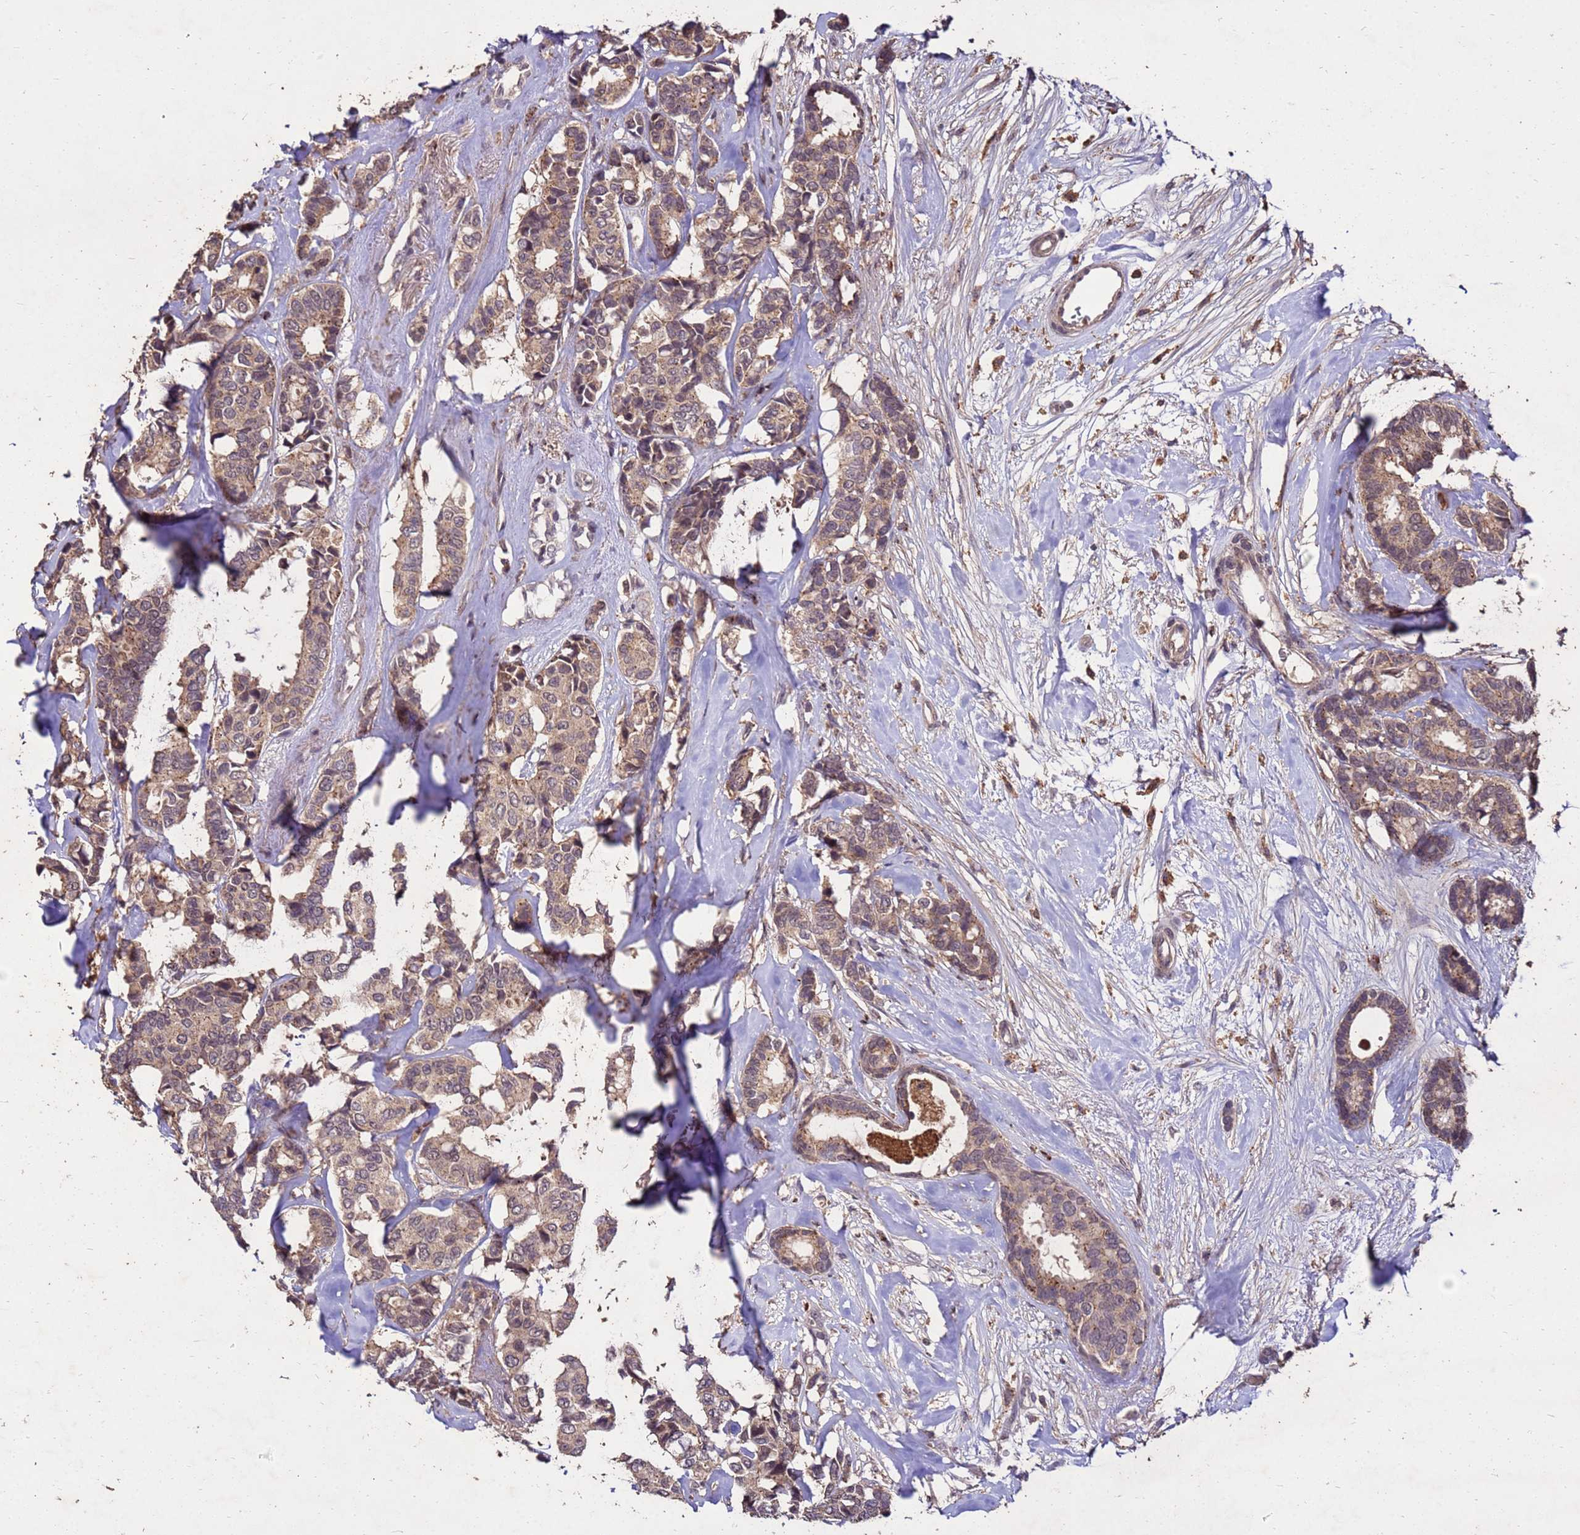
{"staining": {"intensity": "moderate", "quantity": ">75%", "location": "cytoplasmic/membranous,nuclear"}, "tissue": "breast cancer", "cell_type": "Tumor cells", "image_type": "cancer", "snomed": [{"axis": "morphology", "description": "Duct carcinoma"}, {"axis": "topography", "description": "Breast"}], "caption": "There is medium levels of moderate cytoplasmic/membranous and nuclear staining in tumor cells of breast cancer (infiltrating ductal carcinoma), as demonstrated by immunohistochemical staining (brown color).", "gene": "TOR4A", "patient": {"sex": "female", "age": 87}}